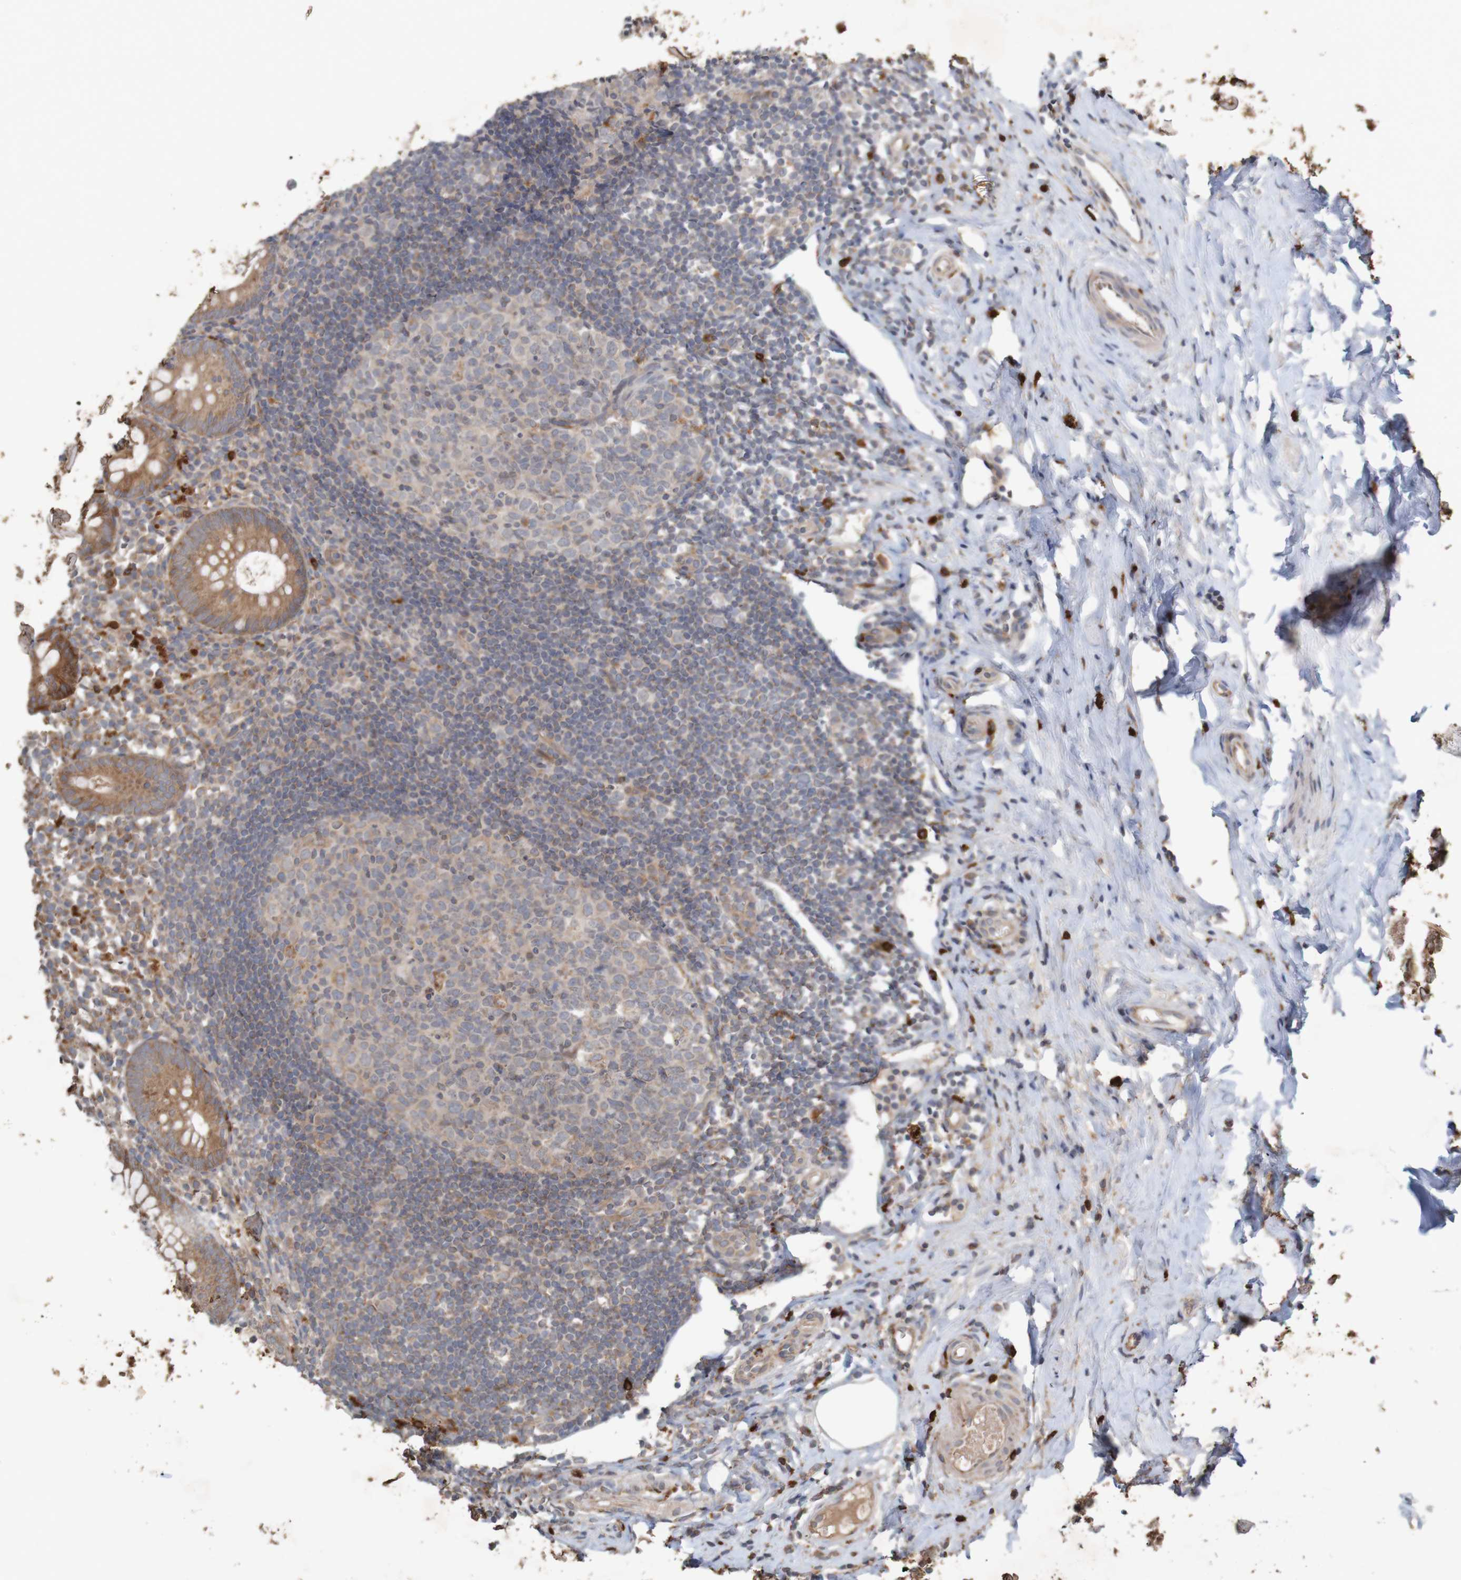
{"staining": {"intensity": "moderate", "quantity": ">75%", "location": "cytoplasmic/membranous"}, "tissue": "appendix", "cell_type": "Glandular cells", "image_type": "normal", "snomed": [{"axis": "morphology", "description": "Normal tissue, NOS"}, {"axis": "topography", "description": "Appendix"}], "caption": "An IHC photomicrograph of normal tissue is shown. Protein staining in brown shows moderate cytoplasmic/membranous positivity in appendix within glandular cells. (Brightfield microscopy of DAB IHC at high magnification).", "gene": "B3GAT2", "patient": {"sex": "female", "age": 20}}